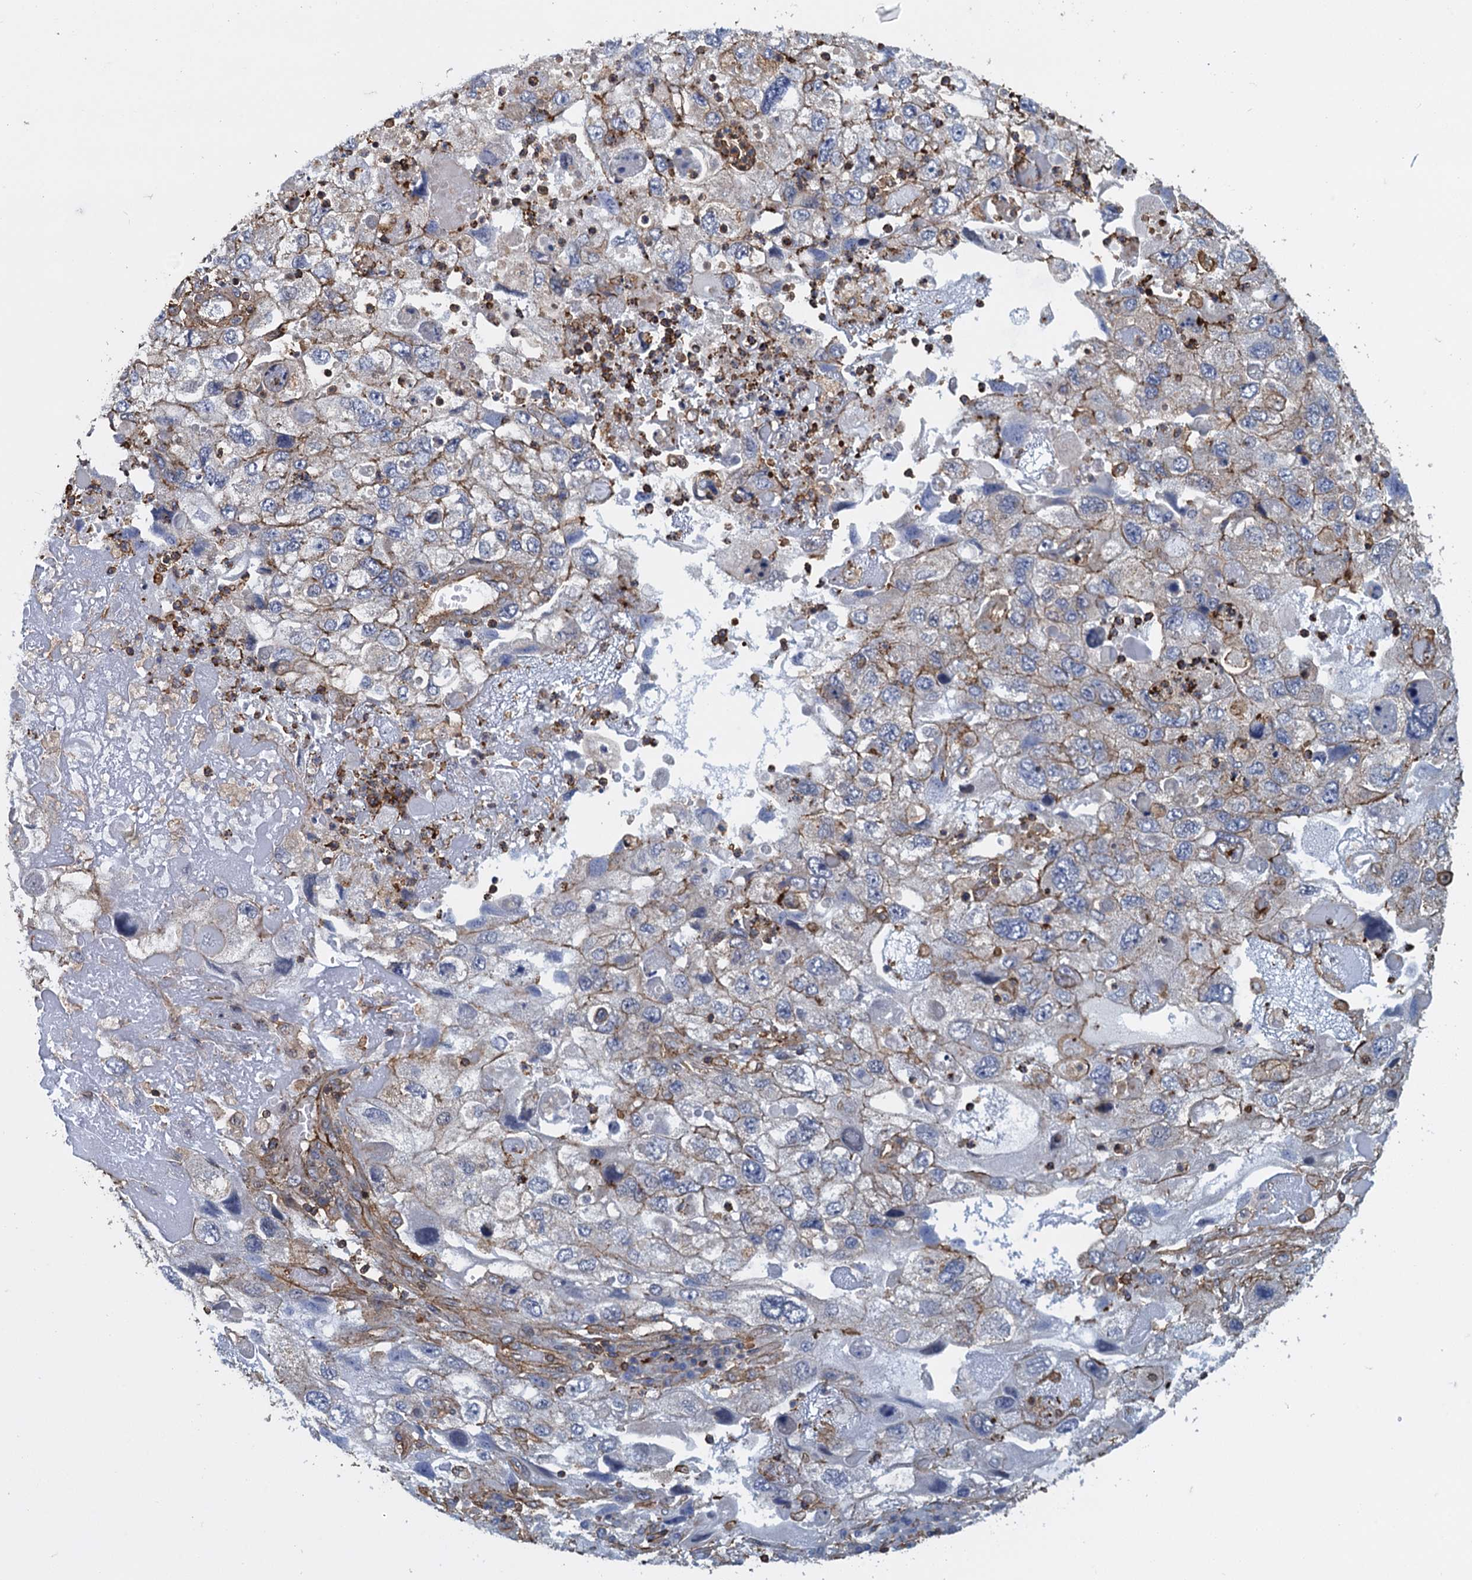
{"staining": {"intensity": "moderate", "quantity": "<25%", "location": "cytoplasmic/membranous"}, "tissue": "endometrial cancer", "cell_type": "Tumor cells", "image_type": "cancer", "snomed": [{"axis": "morphology", "description": "Adenocarcinoma, NOS"}, {"axis": "topography", "description": "Endometrium"}], "caption": "Immunohistochemistry (IHC) staining of endometrial cancer (adenocarcinoma), which exhibits low levels of moderate cytoplasmic/membranous positivity in about <25% of tumor cells indicating moderate cytoplasmic/membranous protein positivity. The staining was performed using DAB (brown) for protein detection and nuclei were counterstained in hematoxylin (blue).", "gene": "PROSER2", "patient": {"sex": "female", "age": 49}}